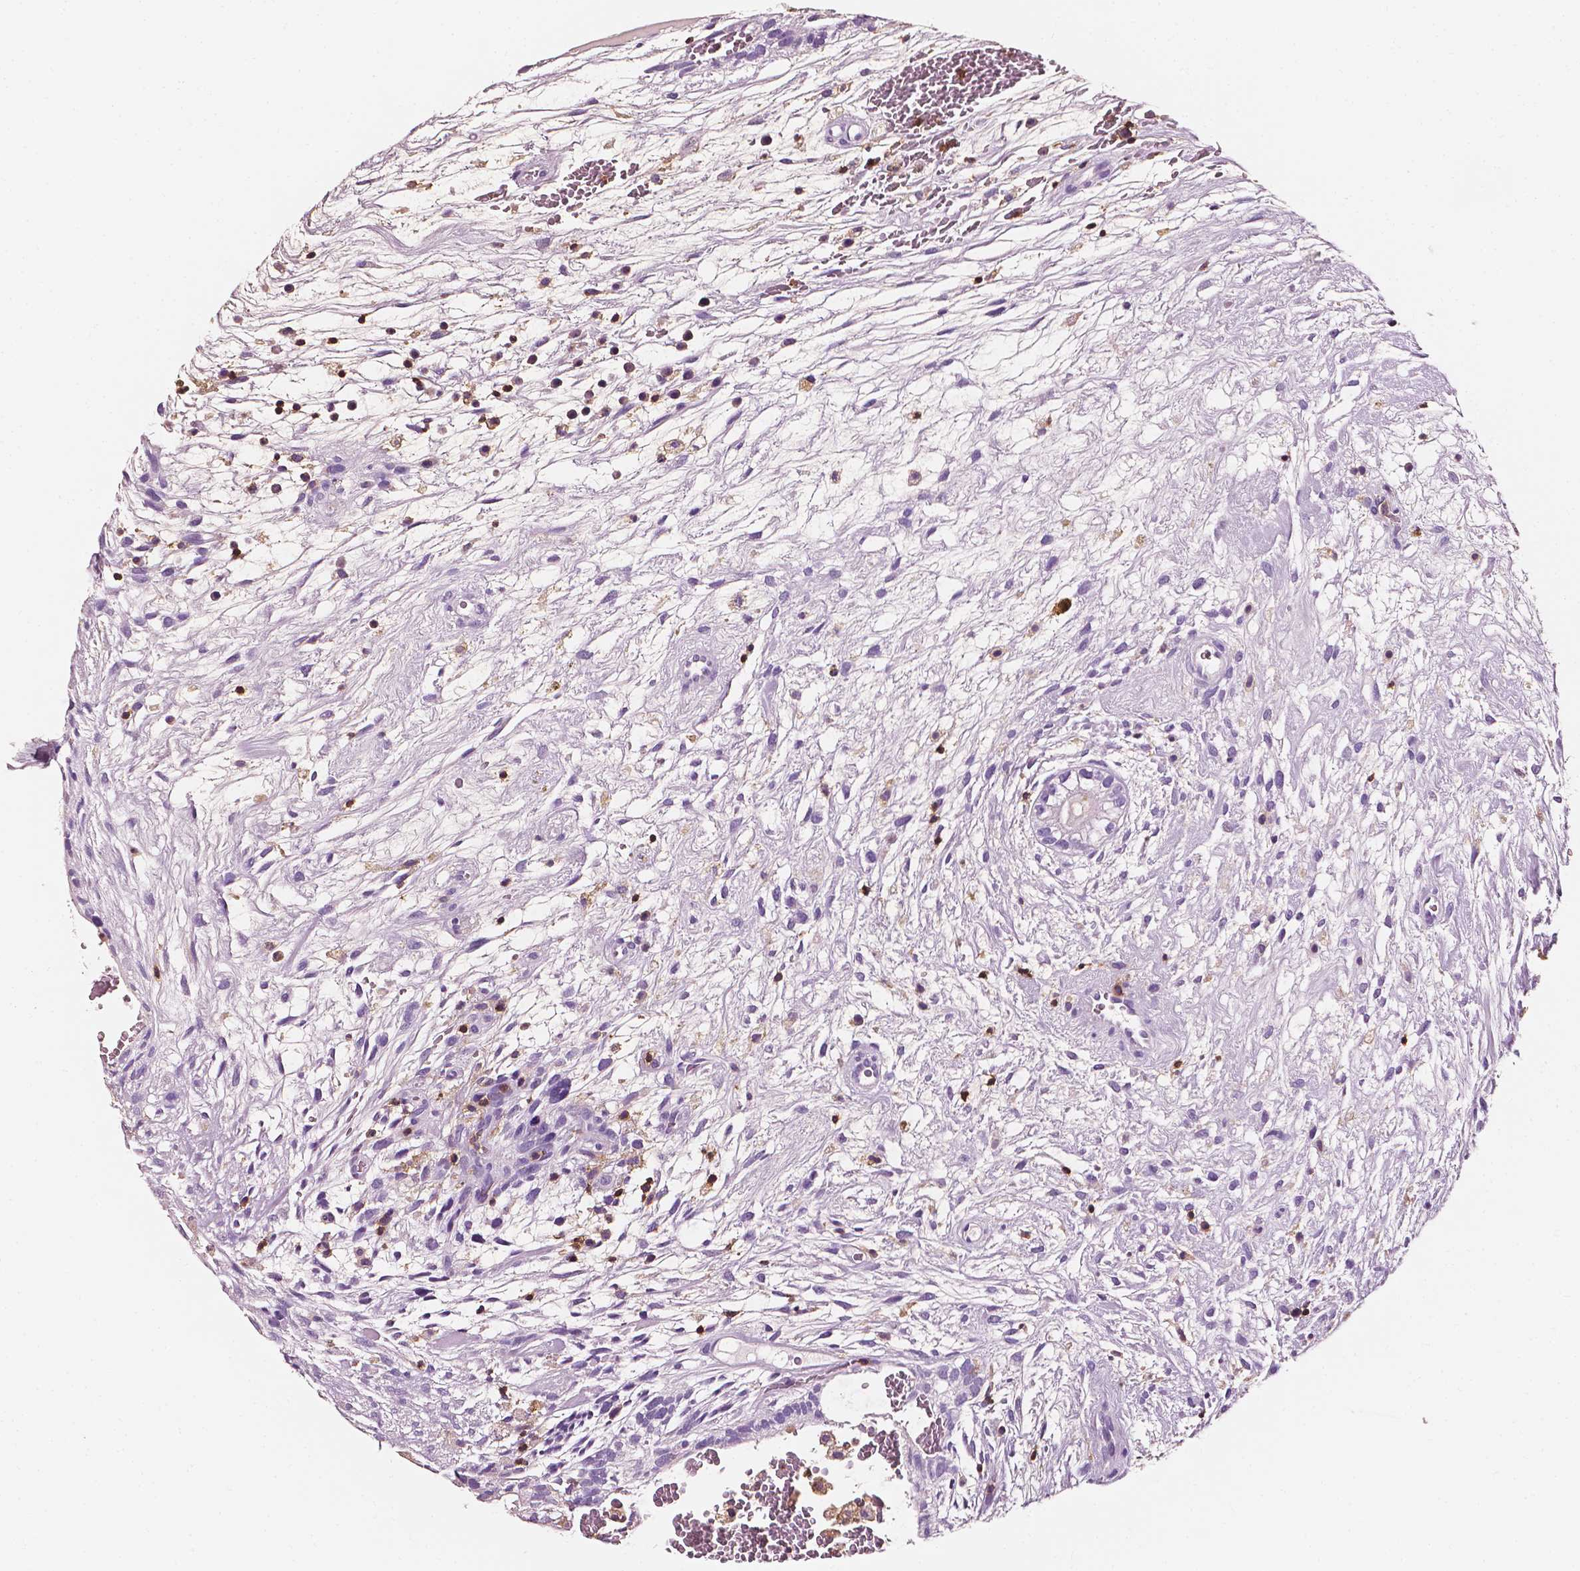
{"staining": {"intensity": "negative", "quantity": "none", "location": "none"}, "tissue": "testis cancer", "cell_type": "Tumor cells", "image_type": "cancer", "snomed": [{"axis": "morphology", "description": "Normal tissue, NOS"}, {"axis": "morphology", "description": "Carcinoma, Embryonal, NOS"}, {"axis": "topography", "description": "Testis"}], "caption": "DAB (3,3'-diaminobenzidine) immunohistochemical staining of testis cancer (embryonal carcinoma) shows no significant staining in tumor cells. (Stains: DAB (3,3'-diaminobenzidine) immunohistochemistry (IHC) with hematoxylin counter stain, Microscopy: brightfield microscopy at high magnification).", "gene": "PTPRC", "patient": {"sex": "male", "age": 32}}